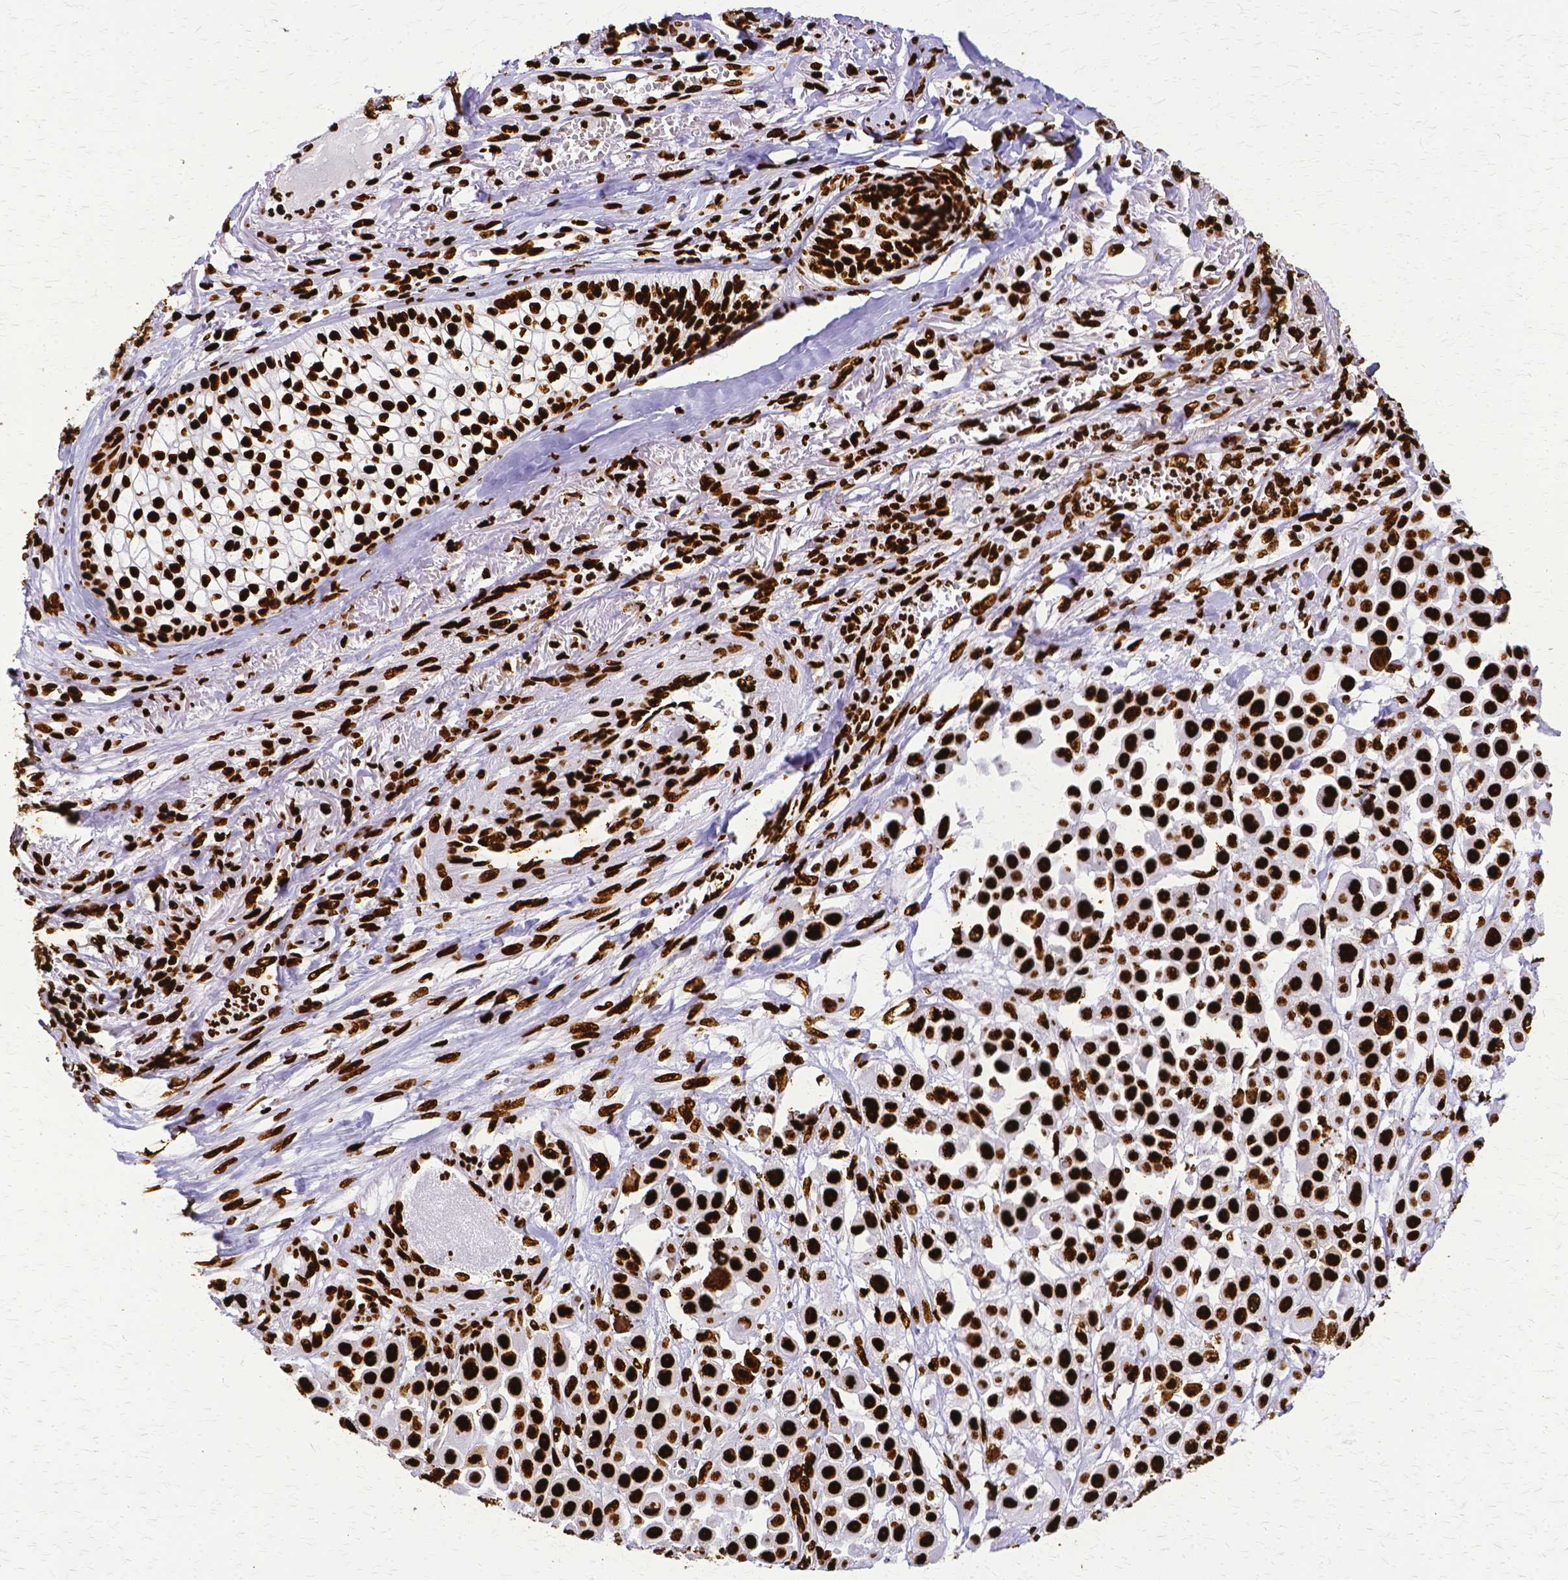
{"staining": {"intensity": "strong", "quantity": ">75%", "location": "nuclear"}, "tissue": "skin cancer", "cell_type": "Tumor cells", "image_type": "cancer", "snomed": [{"axis": "morphology", "description": "Squamous cell carcinoma, NOS"}, {"axis": "topography", "description": "Skin"}], "caption": "Skin squamous cell carcinoma stained for a protein (brown) shows strong nuclear positive staining in approximately >75% of tumor cells.", "gene": "SFPQ", "patient": {"sex": "male", "age": 67}}